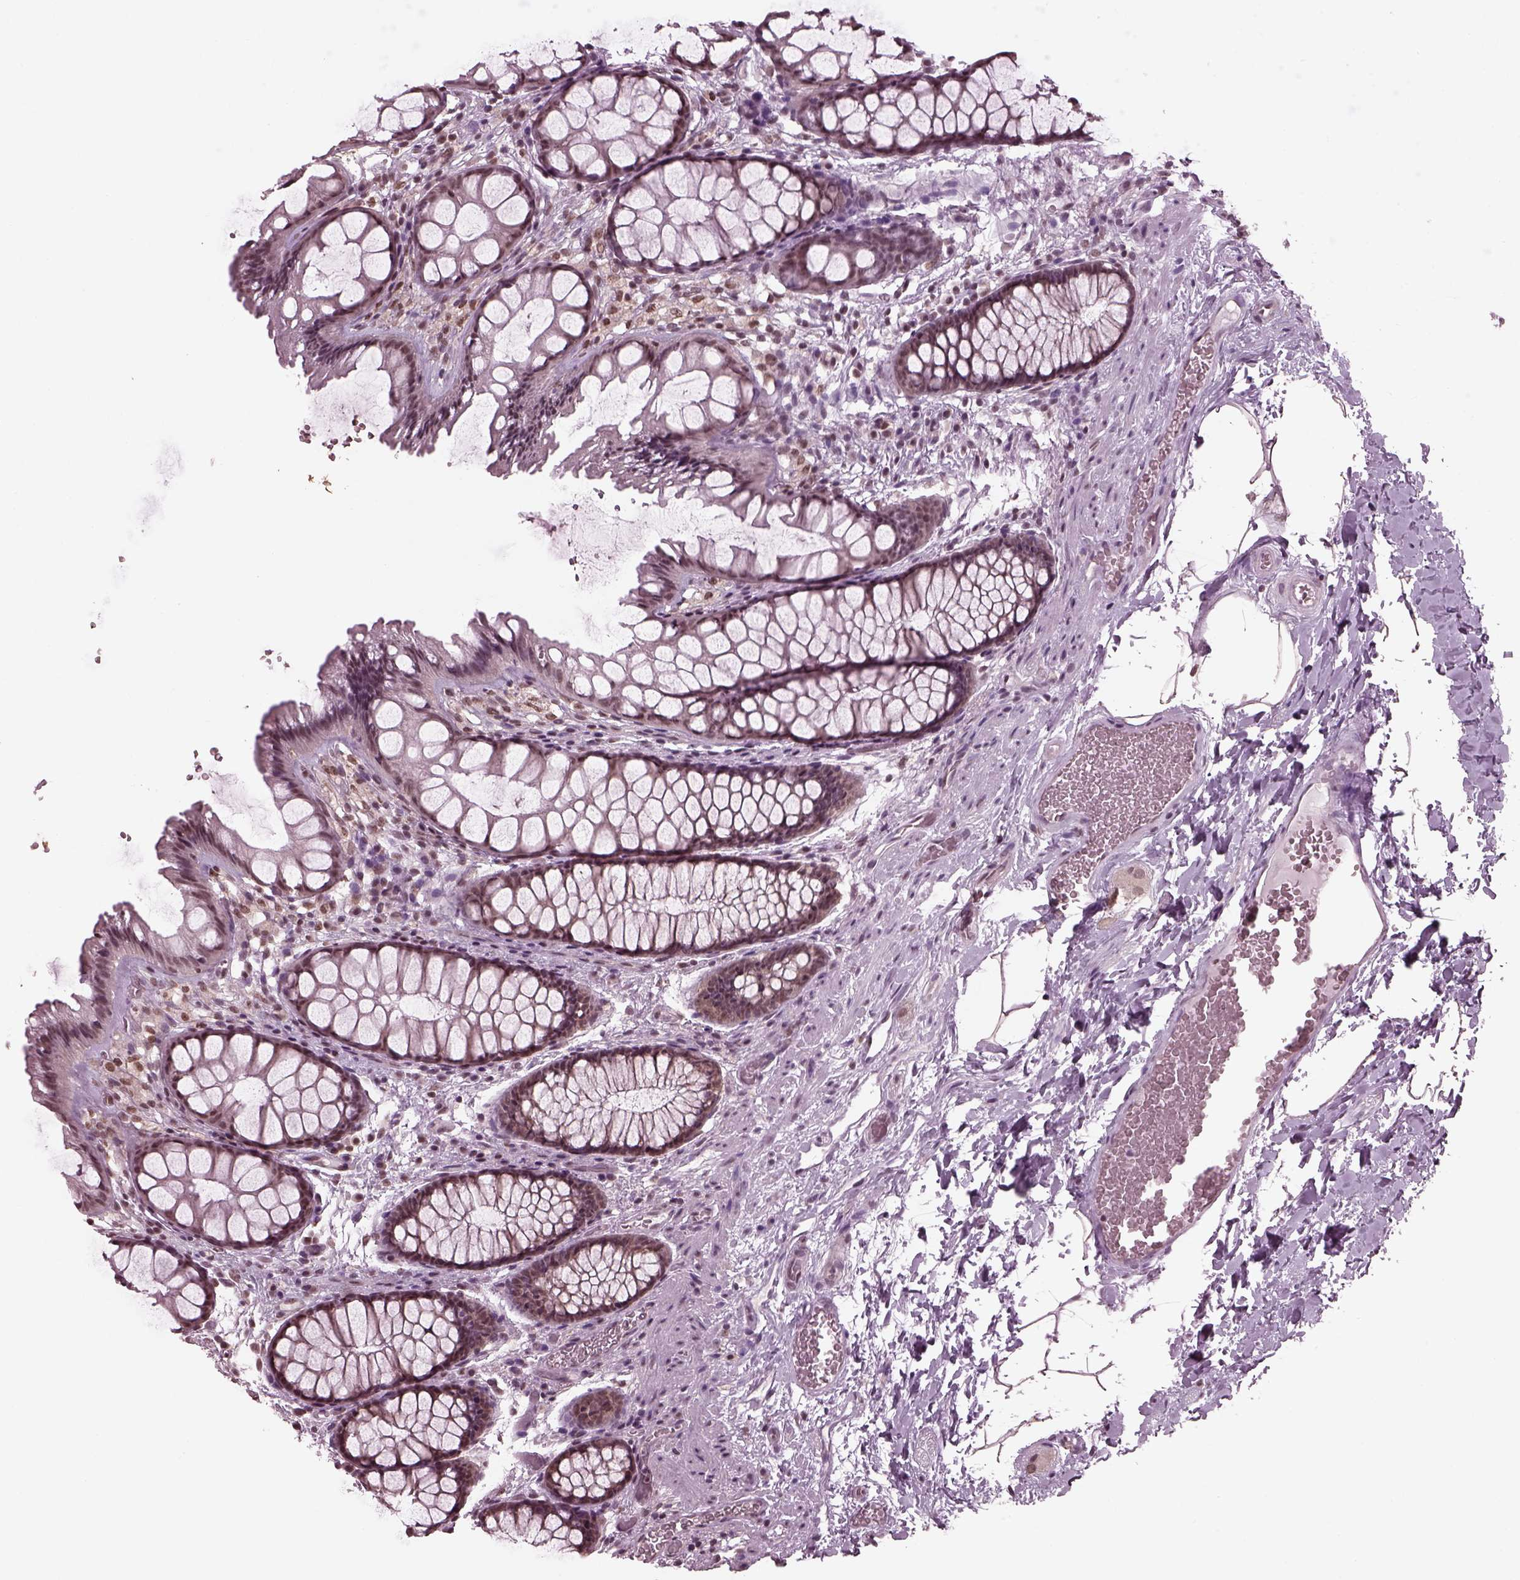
{"staining": {"intensity": "weak", "quantity": "25%-75%", "location": "cytoplasmic/membranous,nuclear"}, "tissue": "rectum", "cell_type": "Glandular cells", "image_type": "normal", "snomed": [{"axis": "morphology", "description": "Normal tissue, NOS"}, {"axis": "topography", "description": "Rectum"}], "caption": "Glandular cells reveal low levels of weak cytoplasmic/membranous,nuclear staining in about 25%-75% of cells in unremarkable human rectum. (brown staining indicates protein expression, while blue staining denotes nuclei).", "gene": "RUVBL2", "patient": {"sex": "female", "age": 62}}